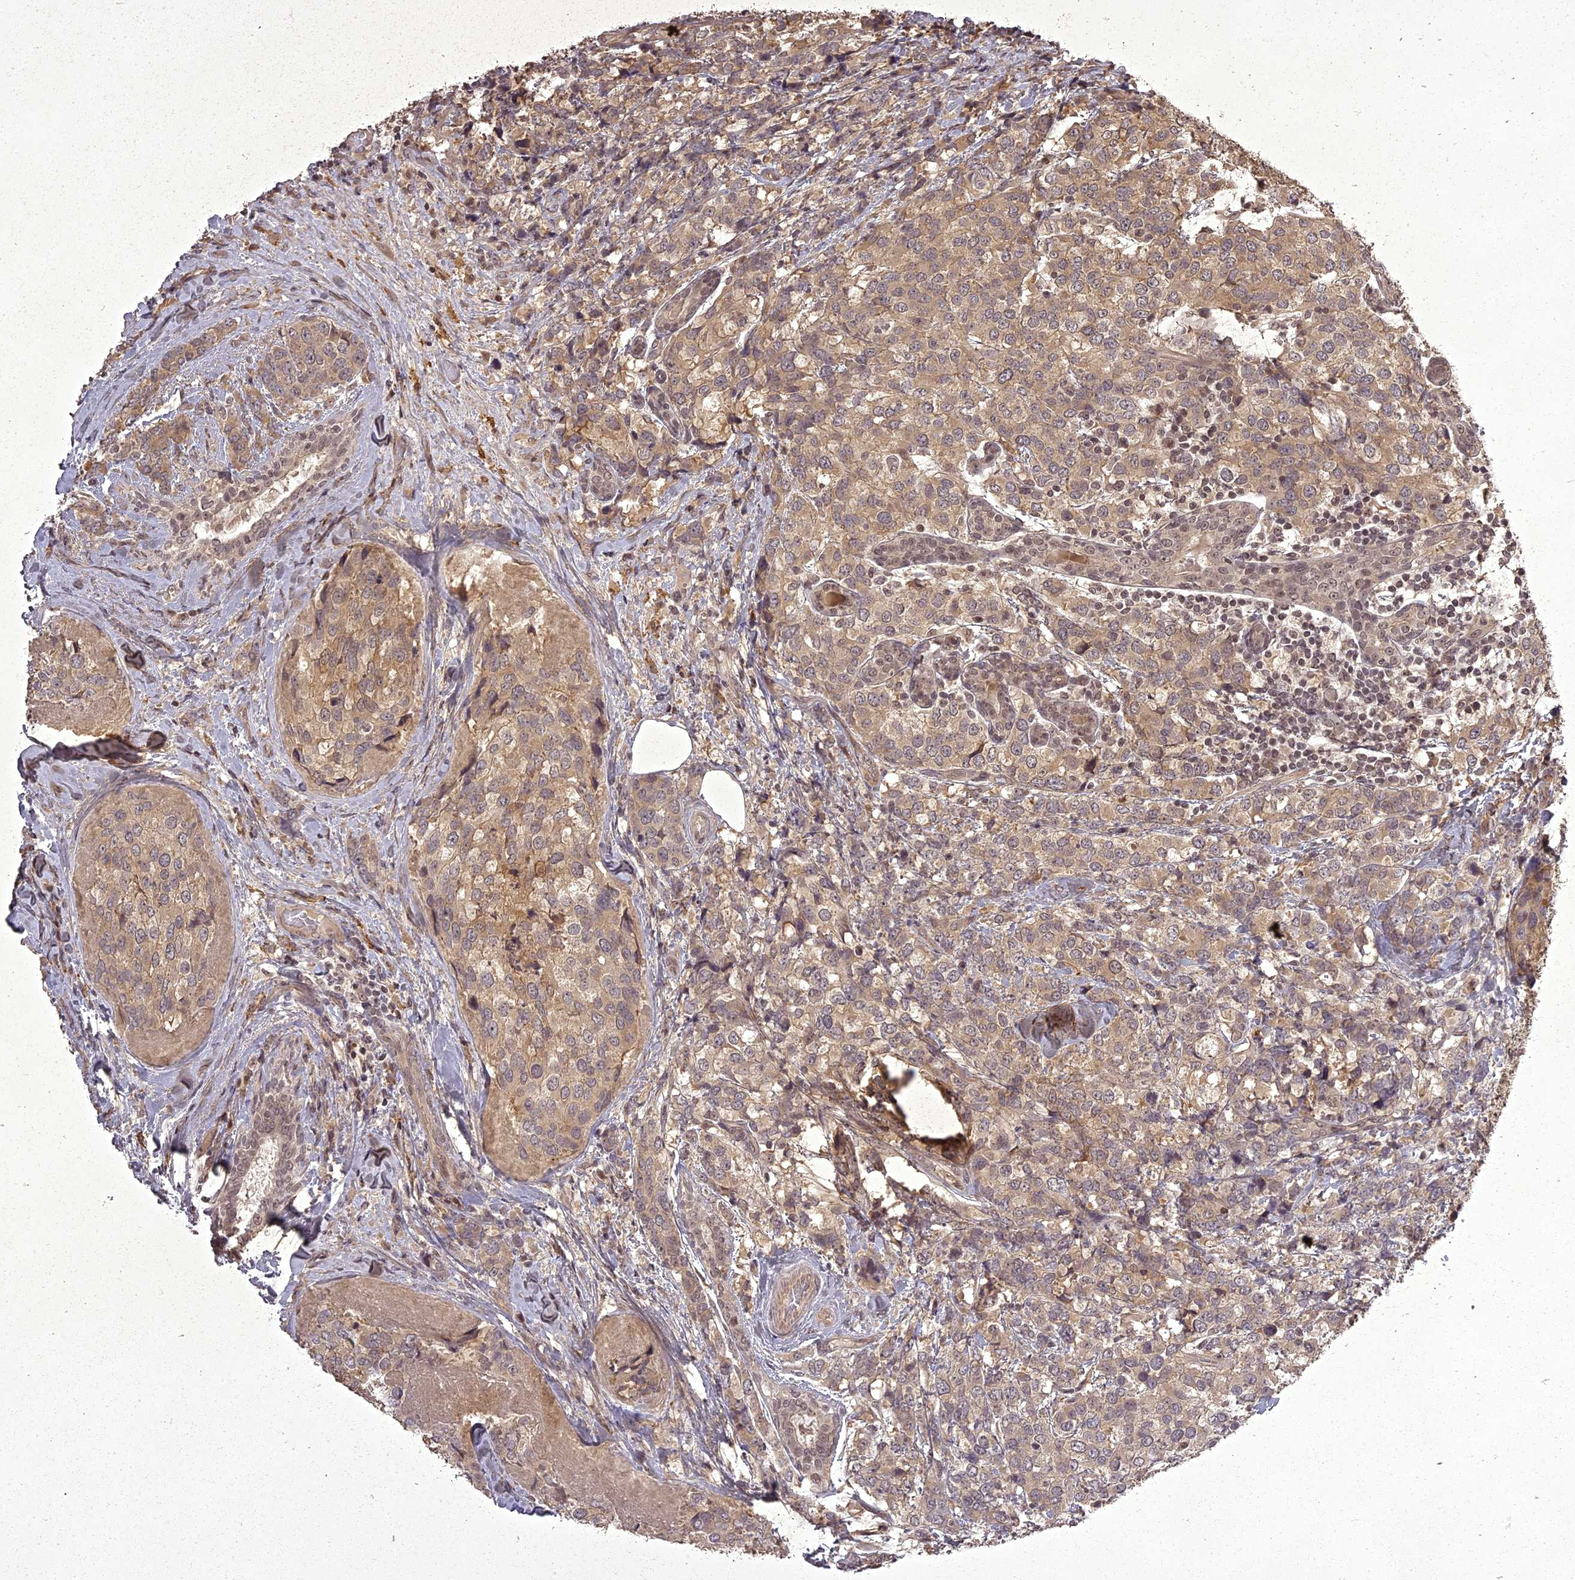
{"staining": {"intensity": "moderate", "quantity": "25%-75%", "location": "cytoplasmic/membranous"}, "tissue": "breast cancer", "cell_type": "Tumor cells", "image_type": "cancer", "snomed": [{"axis": "morphology", "description": "Lobular carcinoma"}, {"axis": "topography", "description": "Breast"}], "caption": "This photomicrograph exhibits immunohistochemistry (IHC) staining of human breast lobular carcinoma, with medium moderate cytoplasmic/membranous expression in approximately 25%-75% of tumor cells.", "gene": "ING5", "patient": {"sex": "female", "age": 59}}